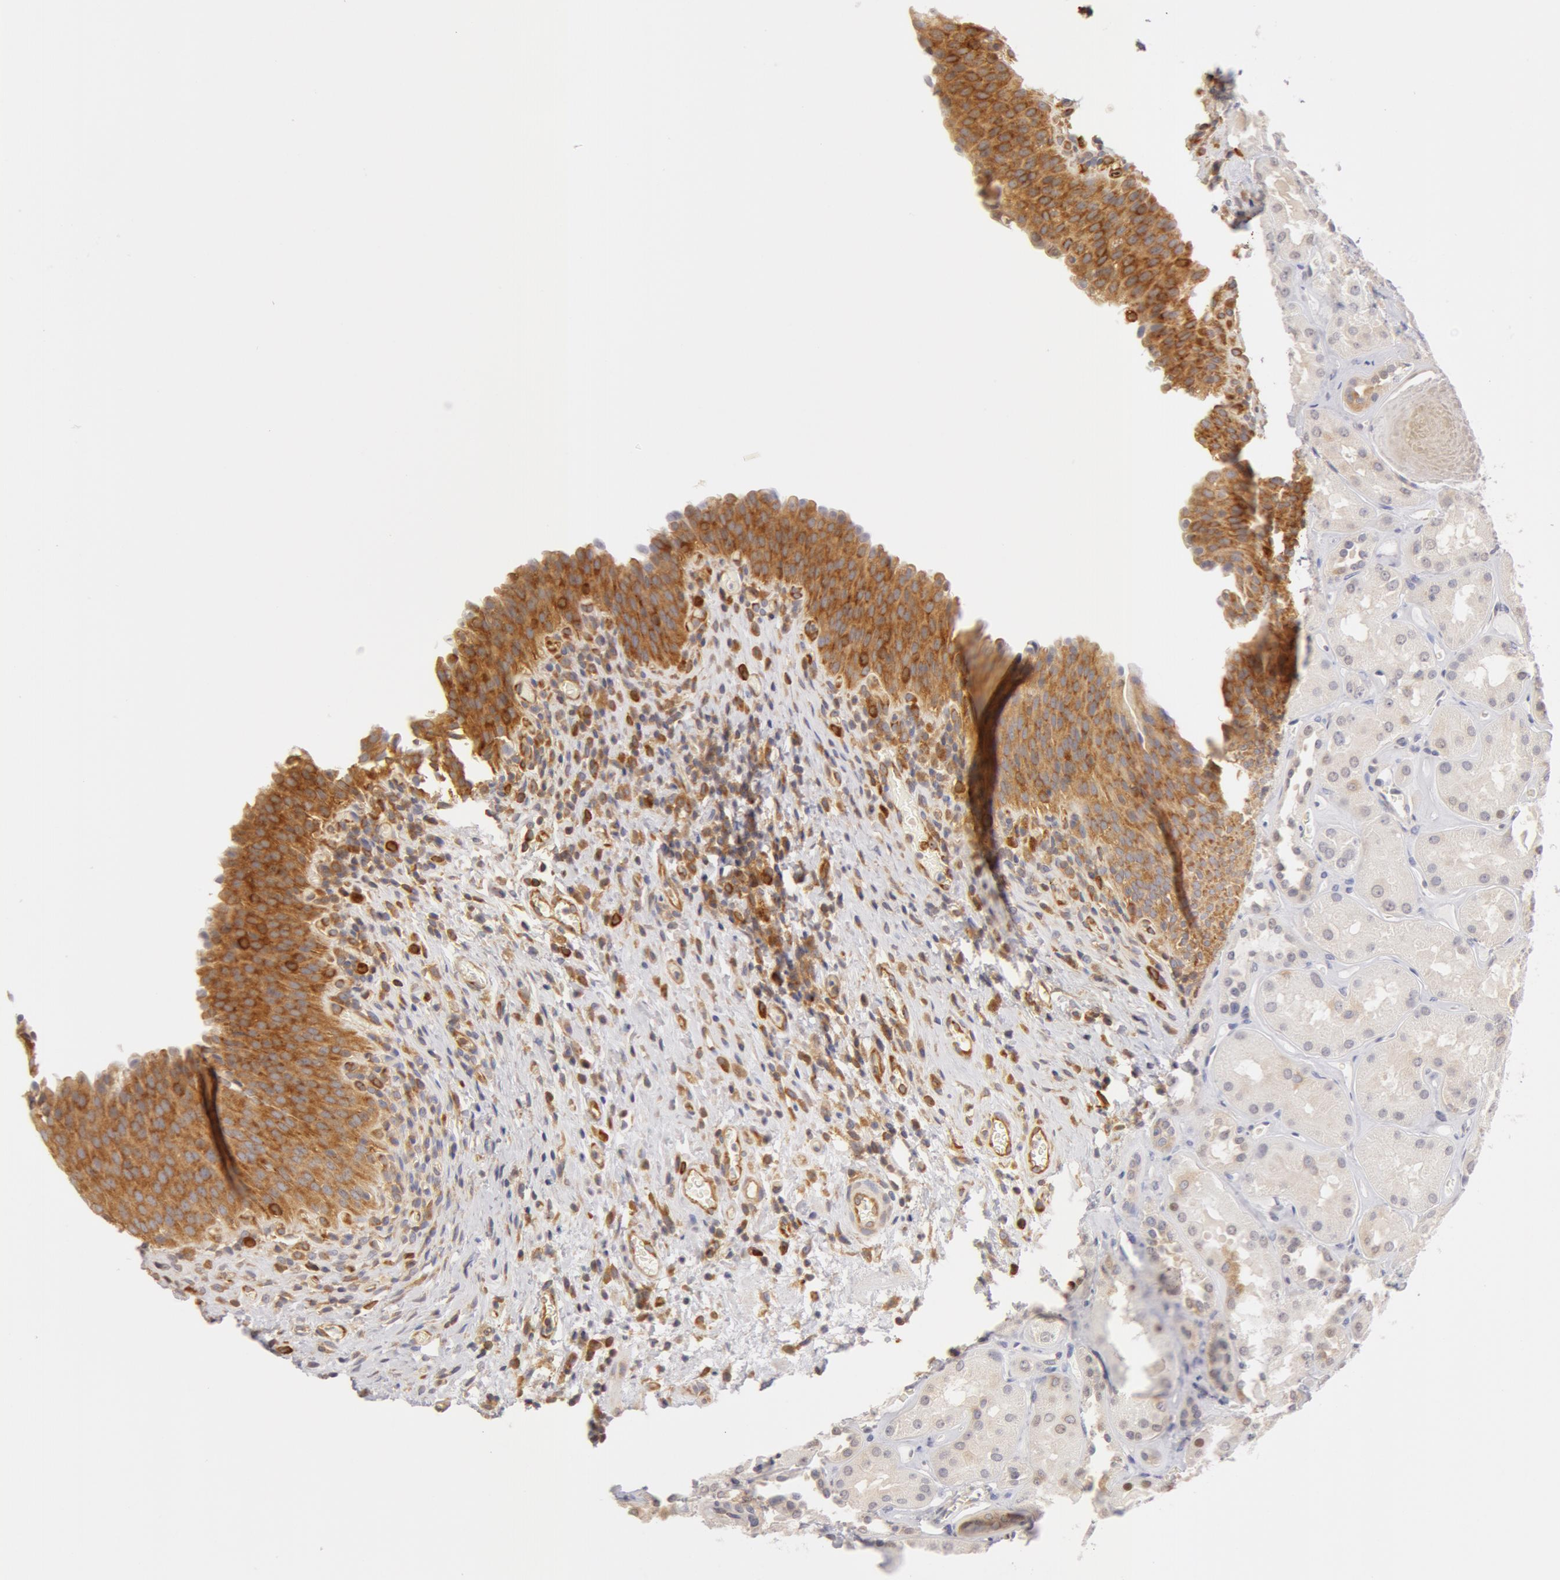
{"staining": {"intensity": "moderate", "quantity": ">75%", "location": "cytoplasmic/membranous"}, "tissue": "urinary bladder", "cell_type": "Urothelial cells", "image_type": "normal", "snomed": [{"axis": "morphology", "description": "Normal tissue, NOS"}, {"axis": "topography", "description": "Urinary bladder"}], "caption": "Approximately >75% of urothelial cells in normal human urinary bladder reveal moderate cytoplasmic/membranous protein positivity as visualized by brown immunohistochemical staining.", "gene": "DDX3X", "patient": {"sex": "male", "age": 51}}